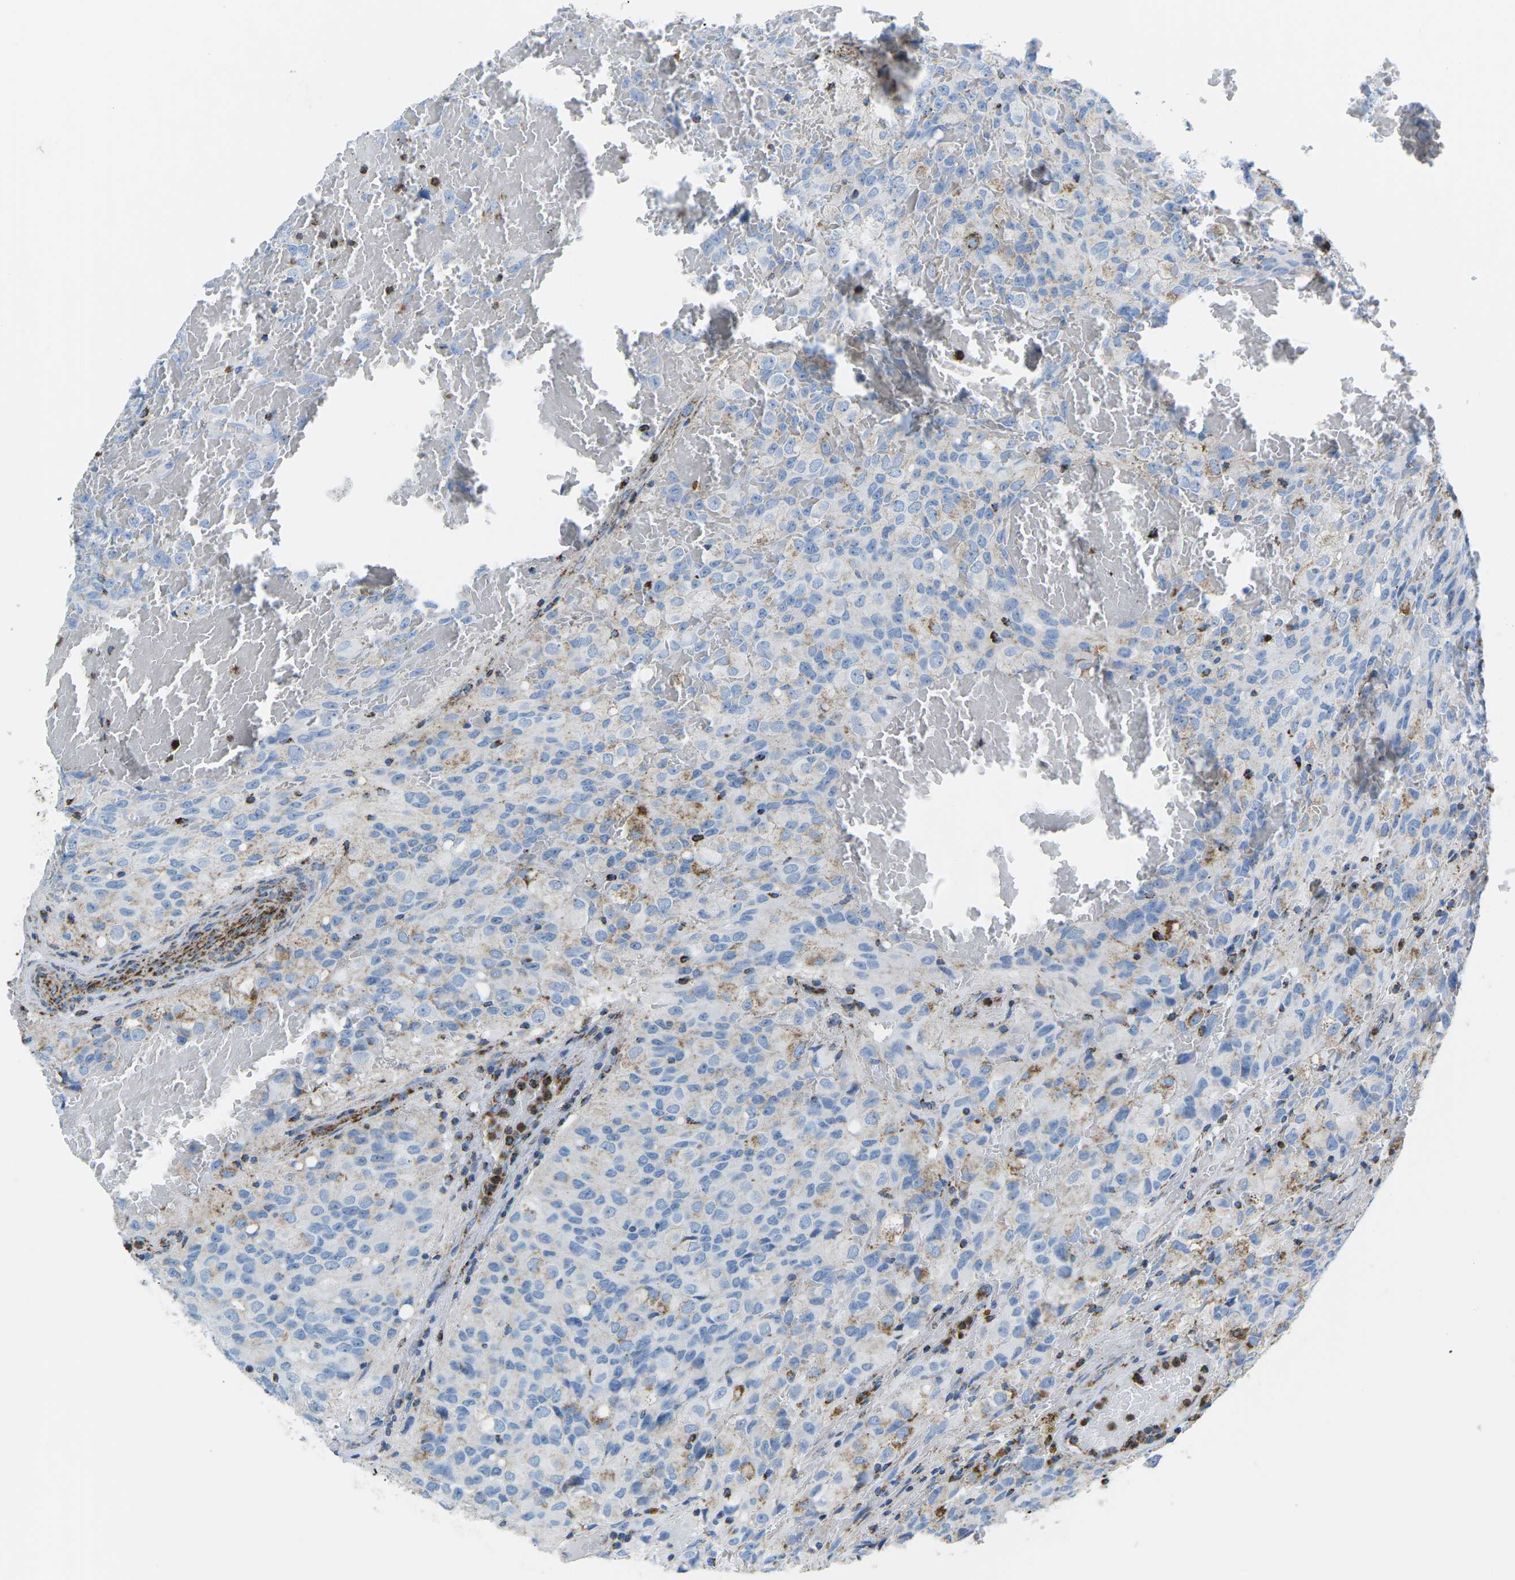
{"staining": {"intensity": "moderate", "quantity": "25%-75%", "location": "cytoplasmic/membranous"}, "tissue": "glioma", "cell_type": "Tumor cells", "image_type": "cancer", "snomed": [{"axis": "morphology", "description": "Glioma, malignant, High grade"}, {"axis": "topography", "description": "Brain"}], "caption": "Immunohistochemical staining of glioma displays medium levels of moderate cytoplasmic/membranous protein staining in approximately 25%-75% of tumor cells. The staining was performed using DAB (3,3'-diaminobenzidine) to visualize the protein expression in brown, while the nuclei were stained in blue with hematoxylin (Magnification: 20x).", "gene": "COX6C", "patient": {"sex": "male", "age": 32}}